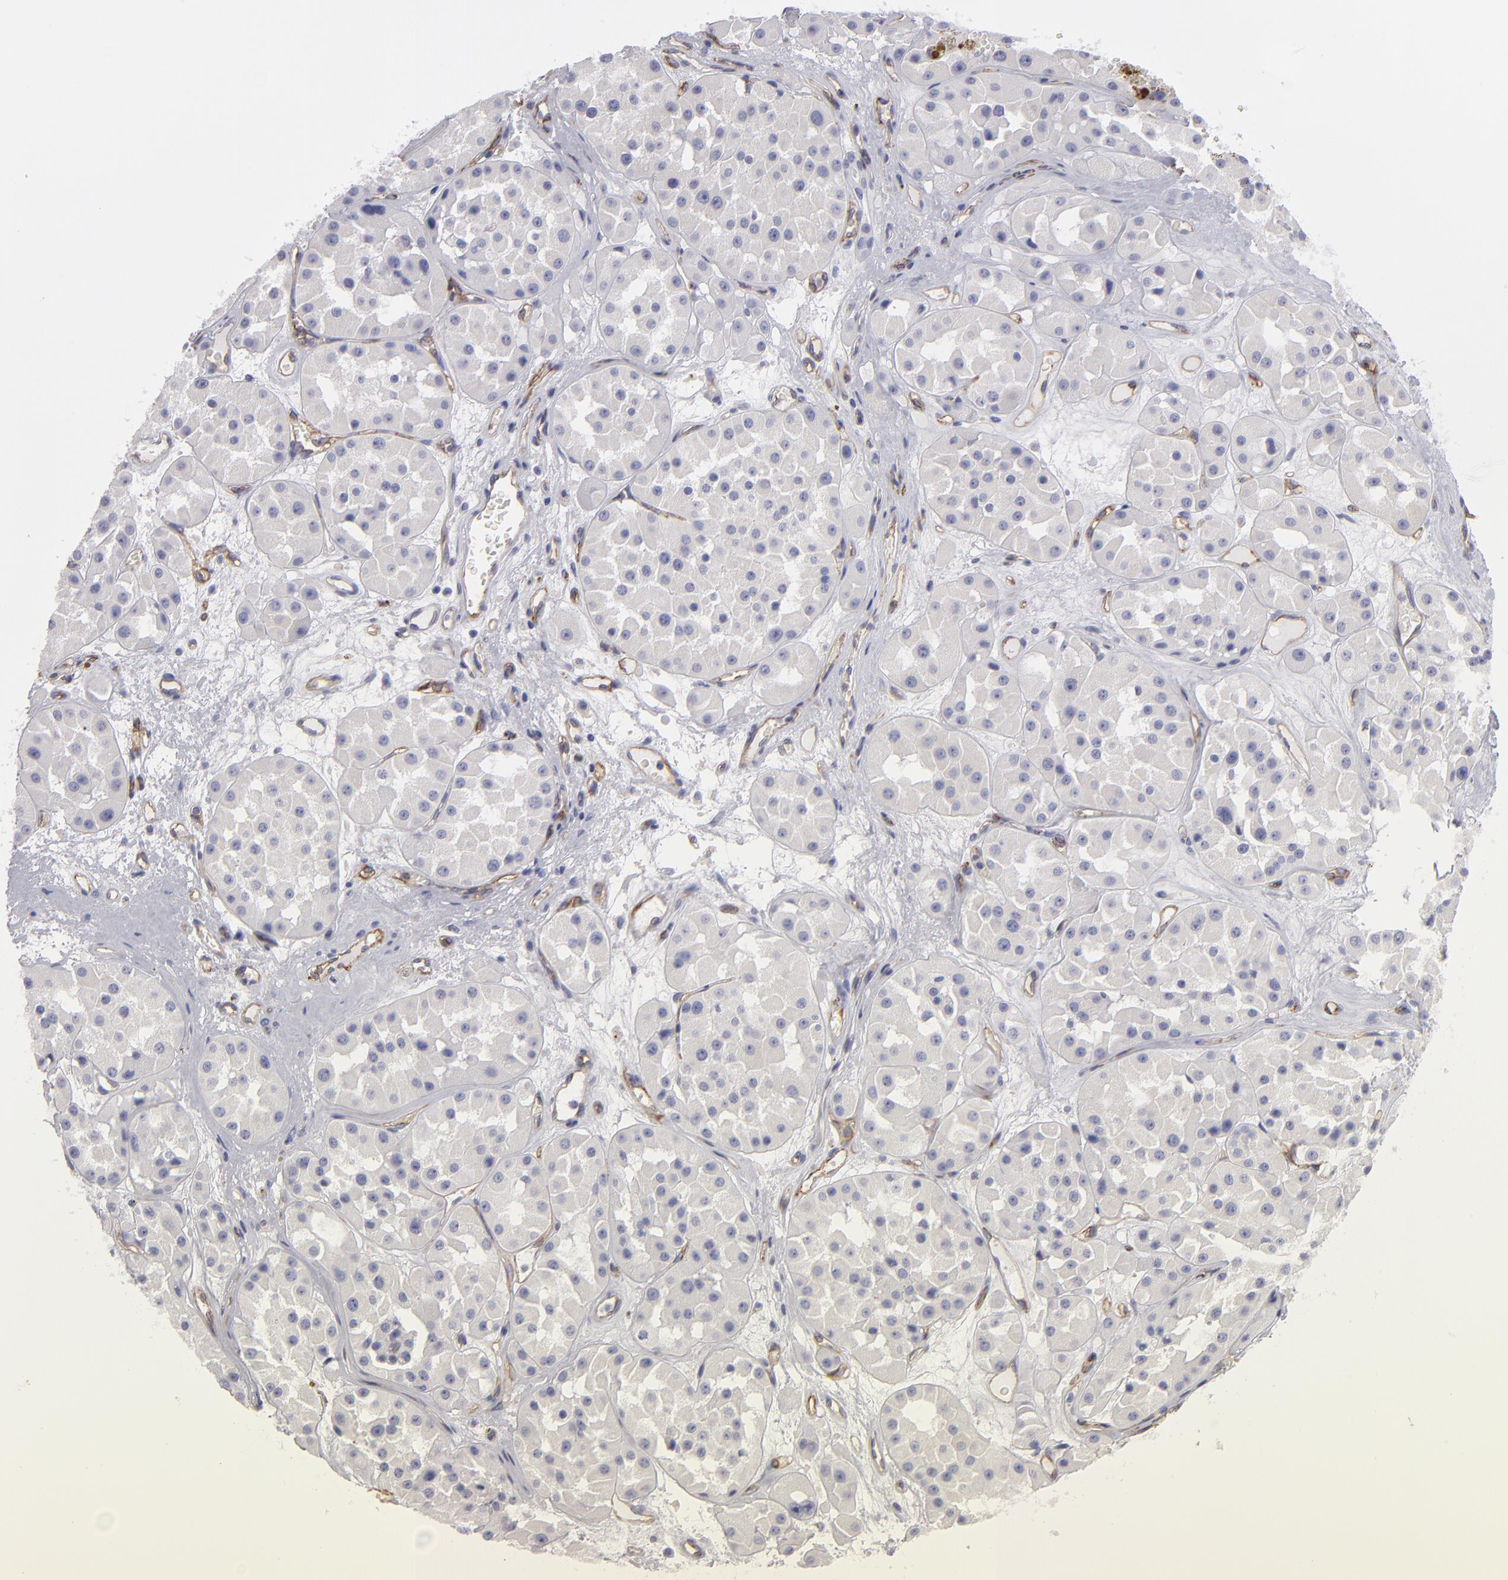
{"staining": {"intensity": "negative", "quantity": "none", "location": "none"}, "tissue": "renal cancer", "cell_type": "Tumor cells", "image_type": "cancer", "snomed": [{"axis": "morphology", "description": "Adenocarcinoma, uncertain malignant potential"}, {"axis": "topography", "description": "Kidney"}], "caption": "DAB immunohistochemical staining of renal adenocarcinoma,  uncertain malignant potential displays no significant expression in tumor cells.", "gene": "PLVAP", "patient": {"sex": "male", "age": 63}}